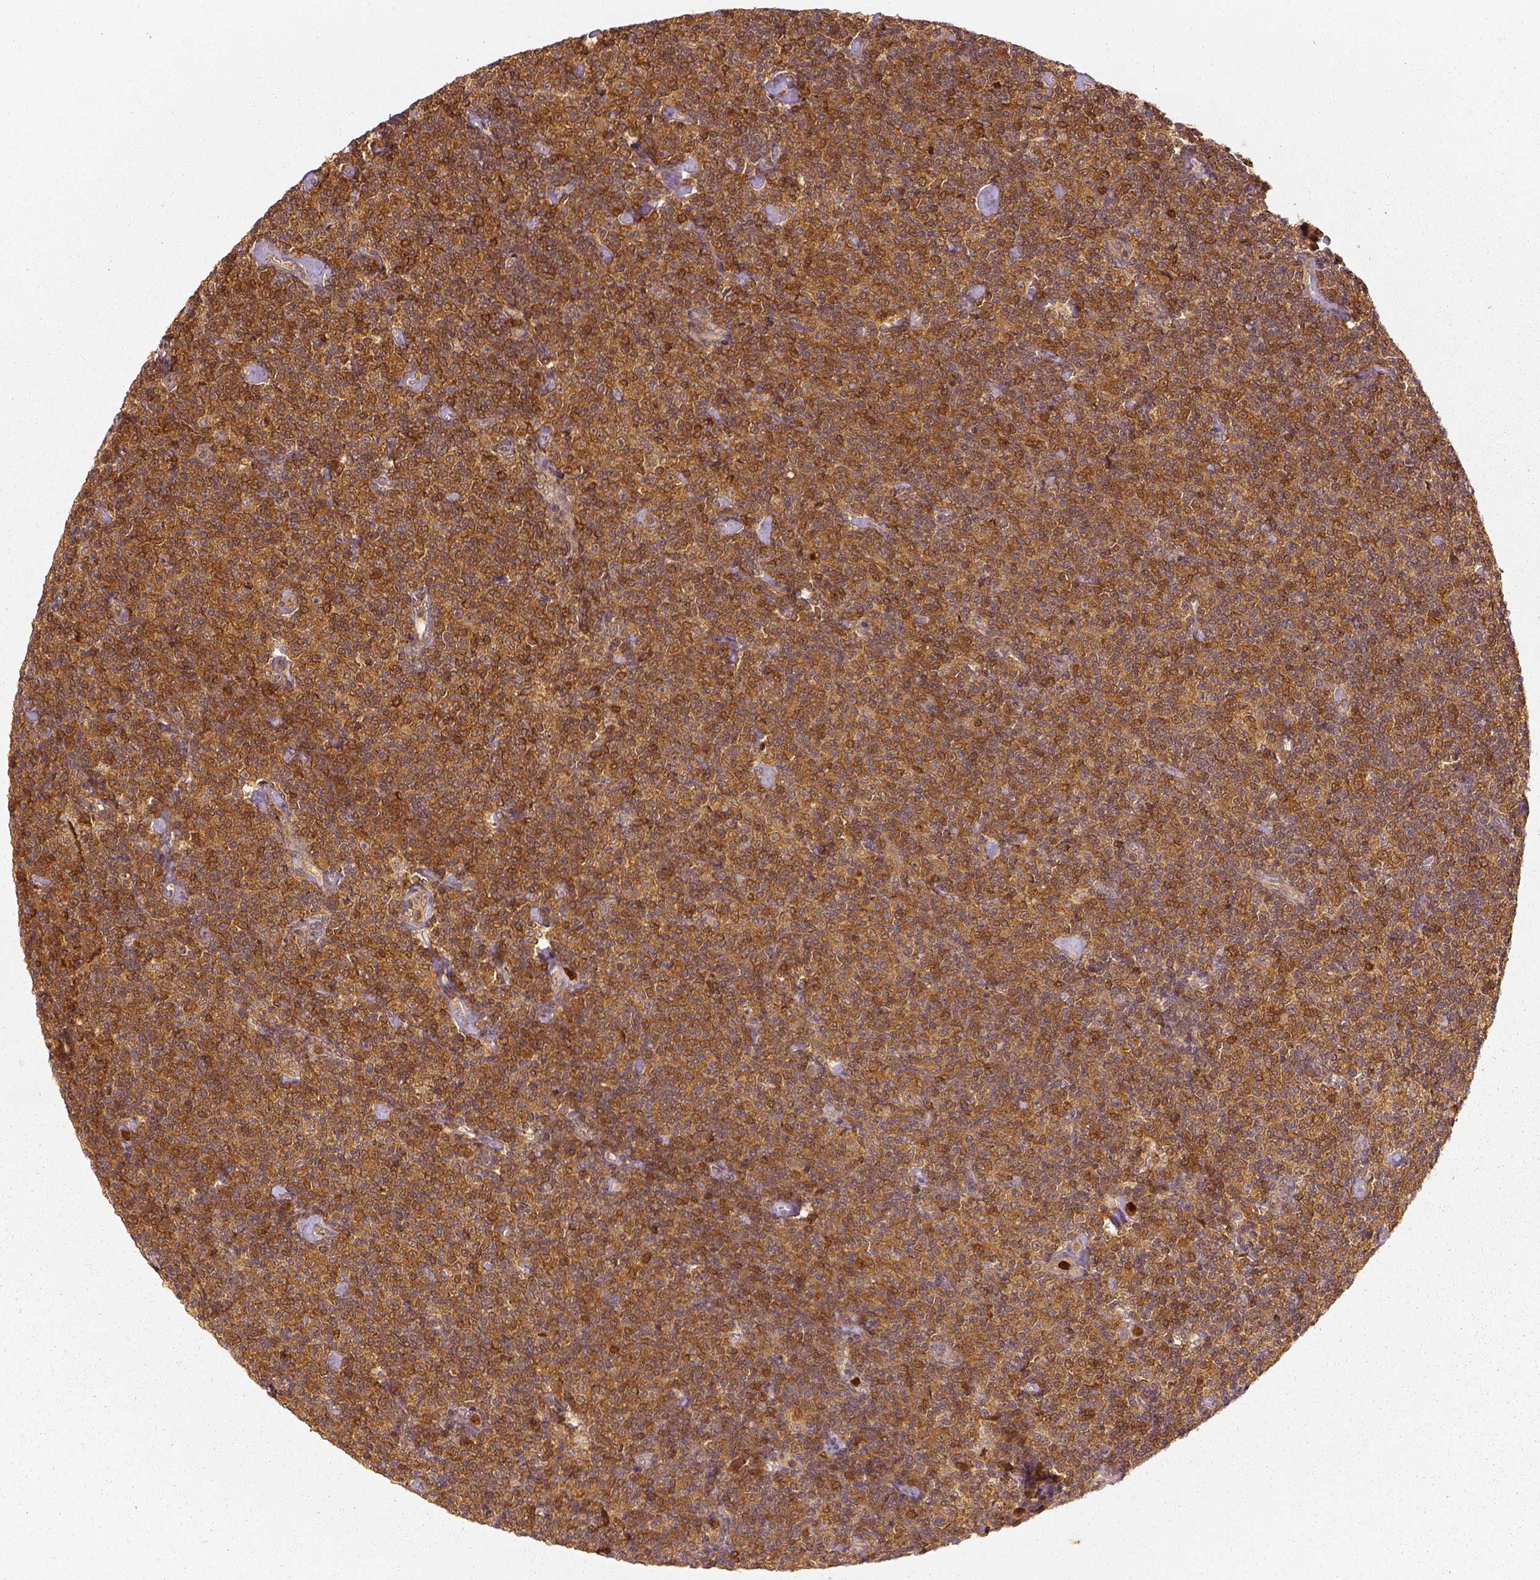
{"staining": {"intensity": "strong", "quantity": ">75%", "location": "cytoplasmic/membranous"}, "tissue": "lymphoma", "cell_type": "Tumor cells", "image_type": "cancer", "snomed": [{"axis": "morphology", "description": "Malignant lymphoma, non-Hodgkin's type, Low grade"}, {"axis": "topography", "description": "Lymph node"}], "caption": "The immunohistochemical stain highlights strong cytoplasmic/membranous positivity in tumor cells of lymphoma tissue.", "gene": "GPI", "patient": {"sex": "male", "age": 81}}